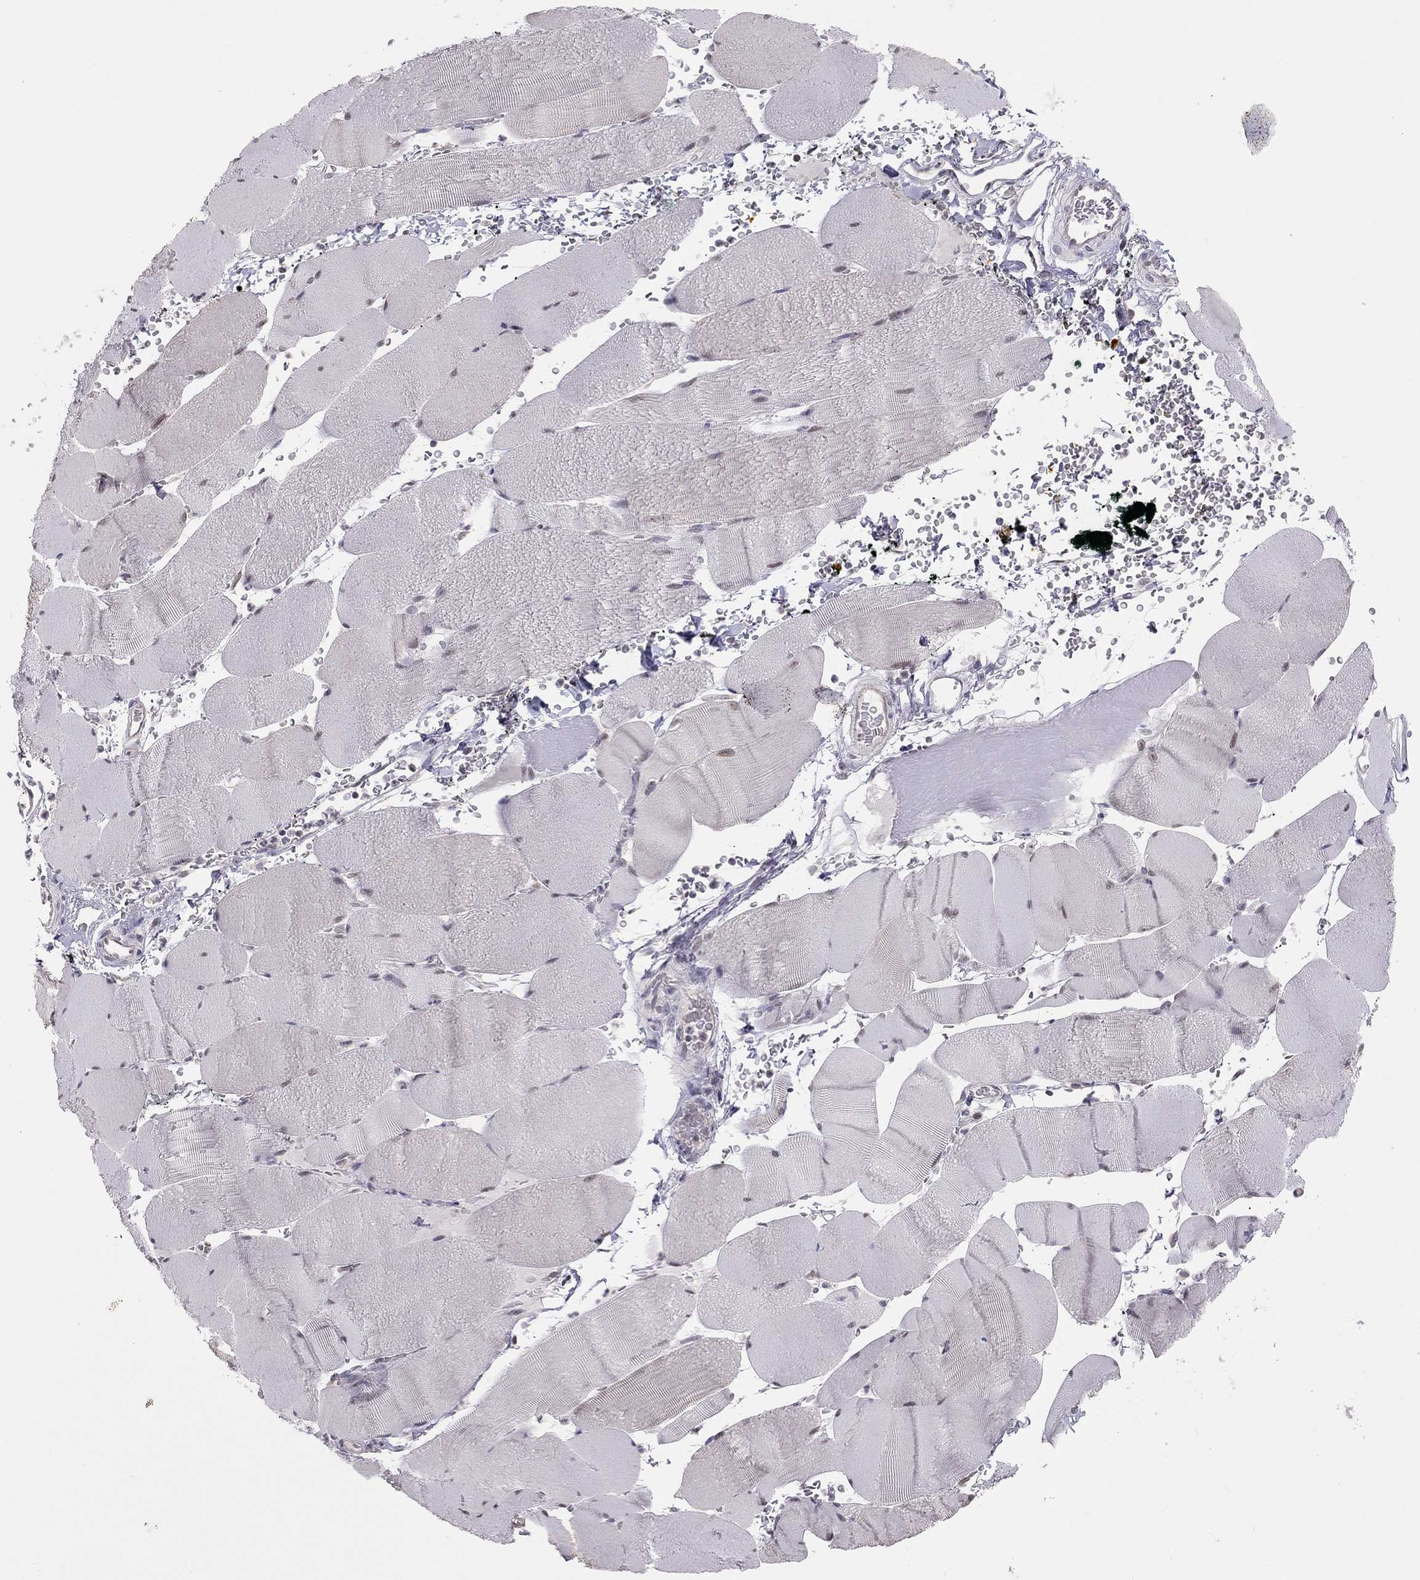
{"staining": {"intensity": "negative", "quantity": "none", "location": "none"}, "tissue": "skeletal muscle", "cell_type": "Myocytes", "image_type": "normal", "snomed": [{"axis": "morphology", "description": "Normal tissue, NOS"}, {"axis": "topography", "description": "Skeletal muscle"}], "caption": "IHC histopathology image of normal skeletal muscle: human skeletal muscle stained with DAB displays no significant protein positivity in myocytes. The staining is performed using DAB brown chromogen with nuclei counter-stained in using hematoxylin.", "gene": "HSF2BP", "patient": {"sex": "male", "age": 56}}